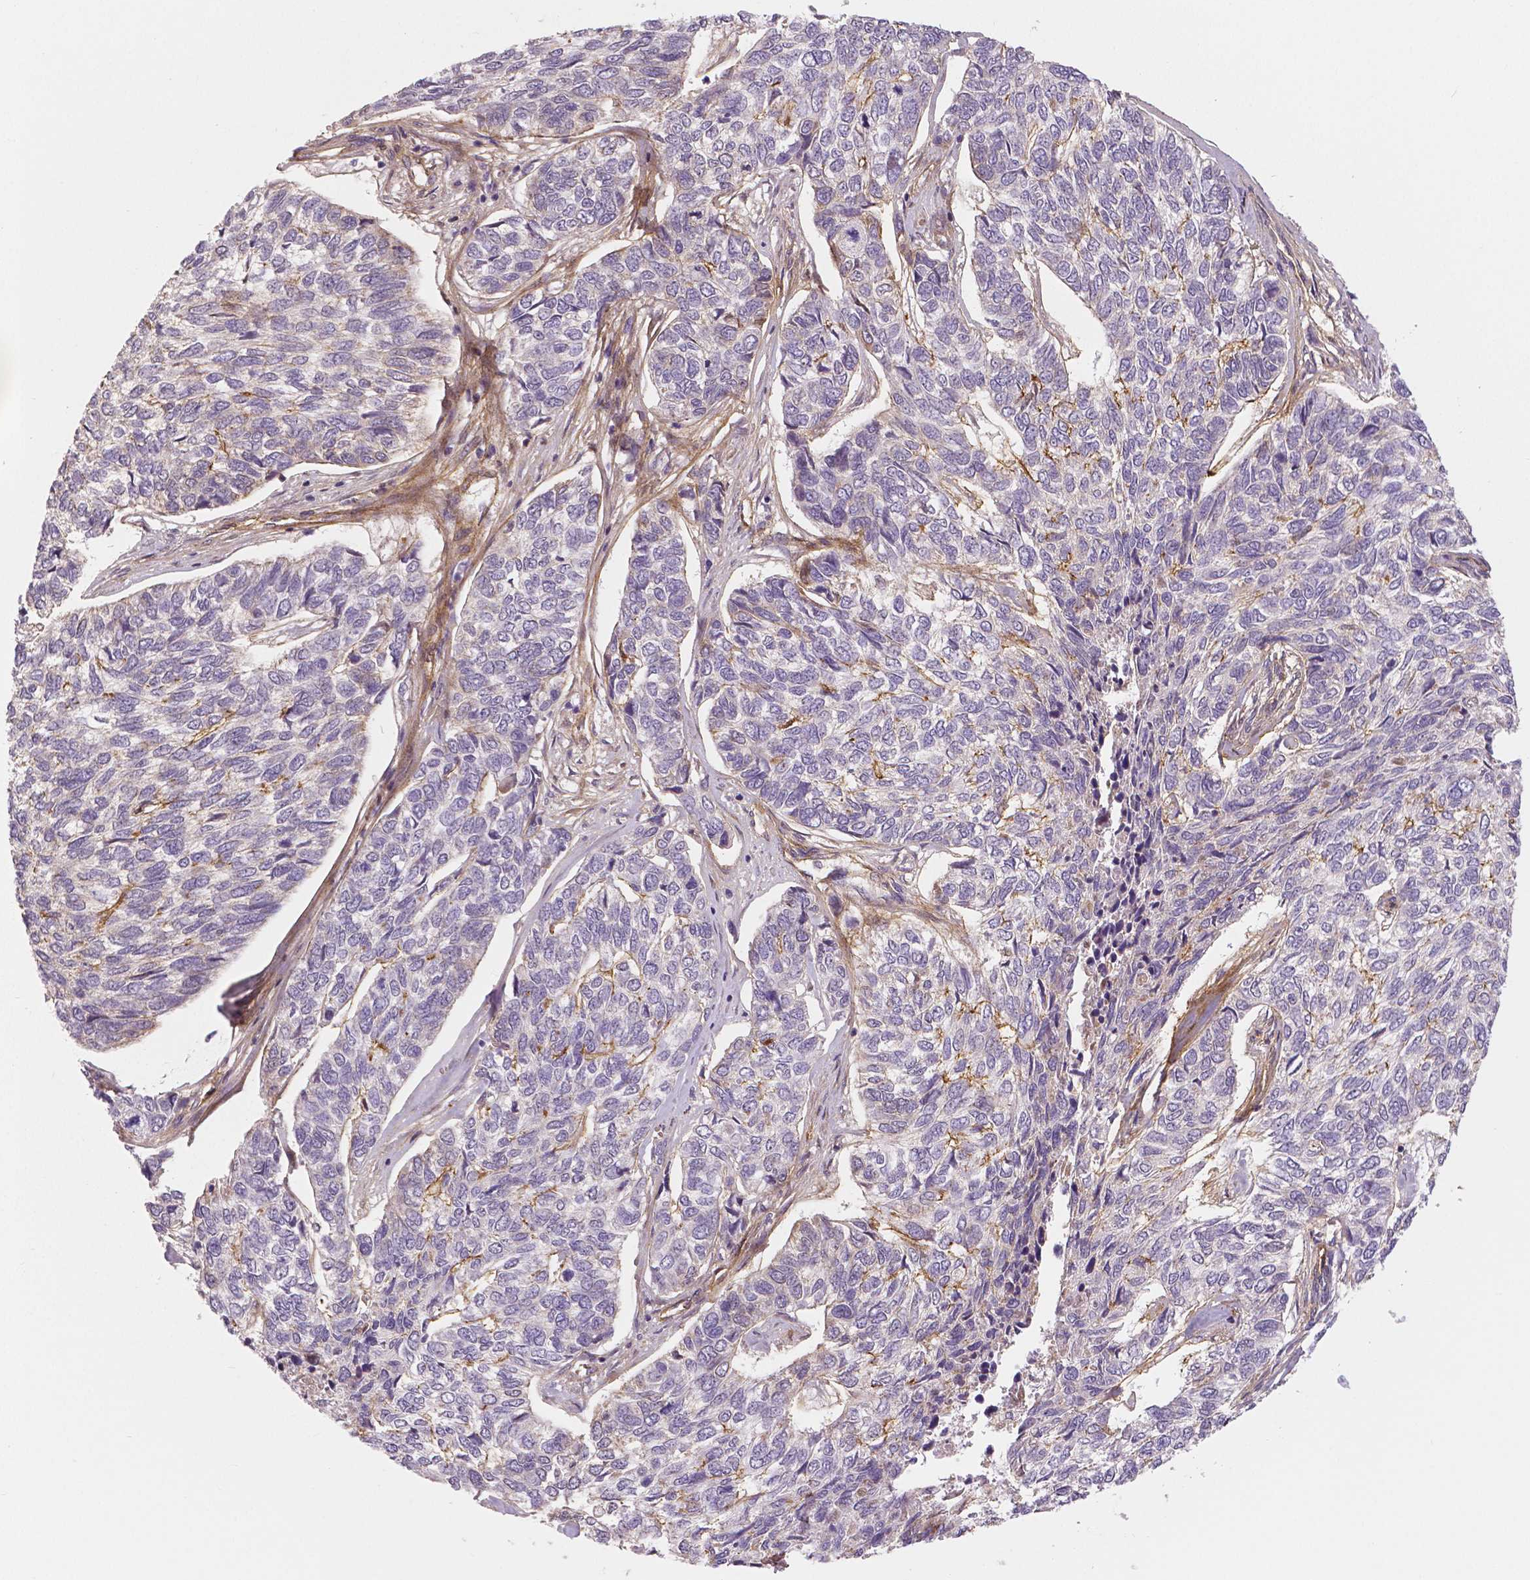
{"staining": {"intensity": "moderate", "quantity": "<25%", "location": "cytoplasmic/membranous"}, "tissue": "skin cancer", "cell_type": "Tumor cells", "image_type": "cancer", "snomed": [{"axis": "morphology", "description": "Basal cell carcinoma"}, {"axis": "topography", "description": "Skin"}], "caption": "Protein staining of skin cancer tissue exhibits moderate cytoplasmic/membranous staining in about <25% of tumor cells.", "gene": "FLT1", "patient": {"sex": "female", "age": 65}}